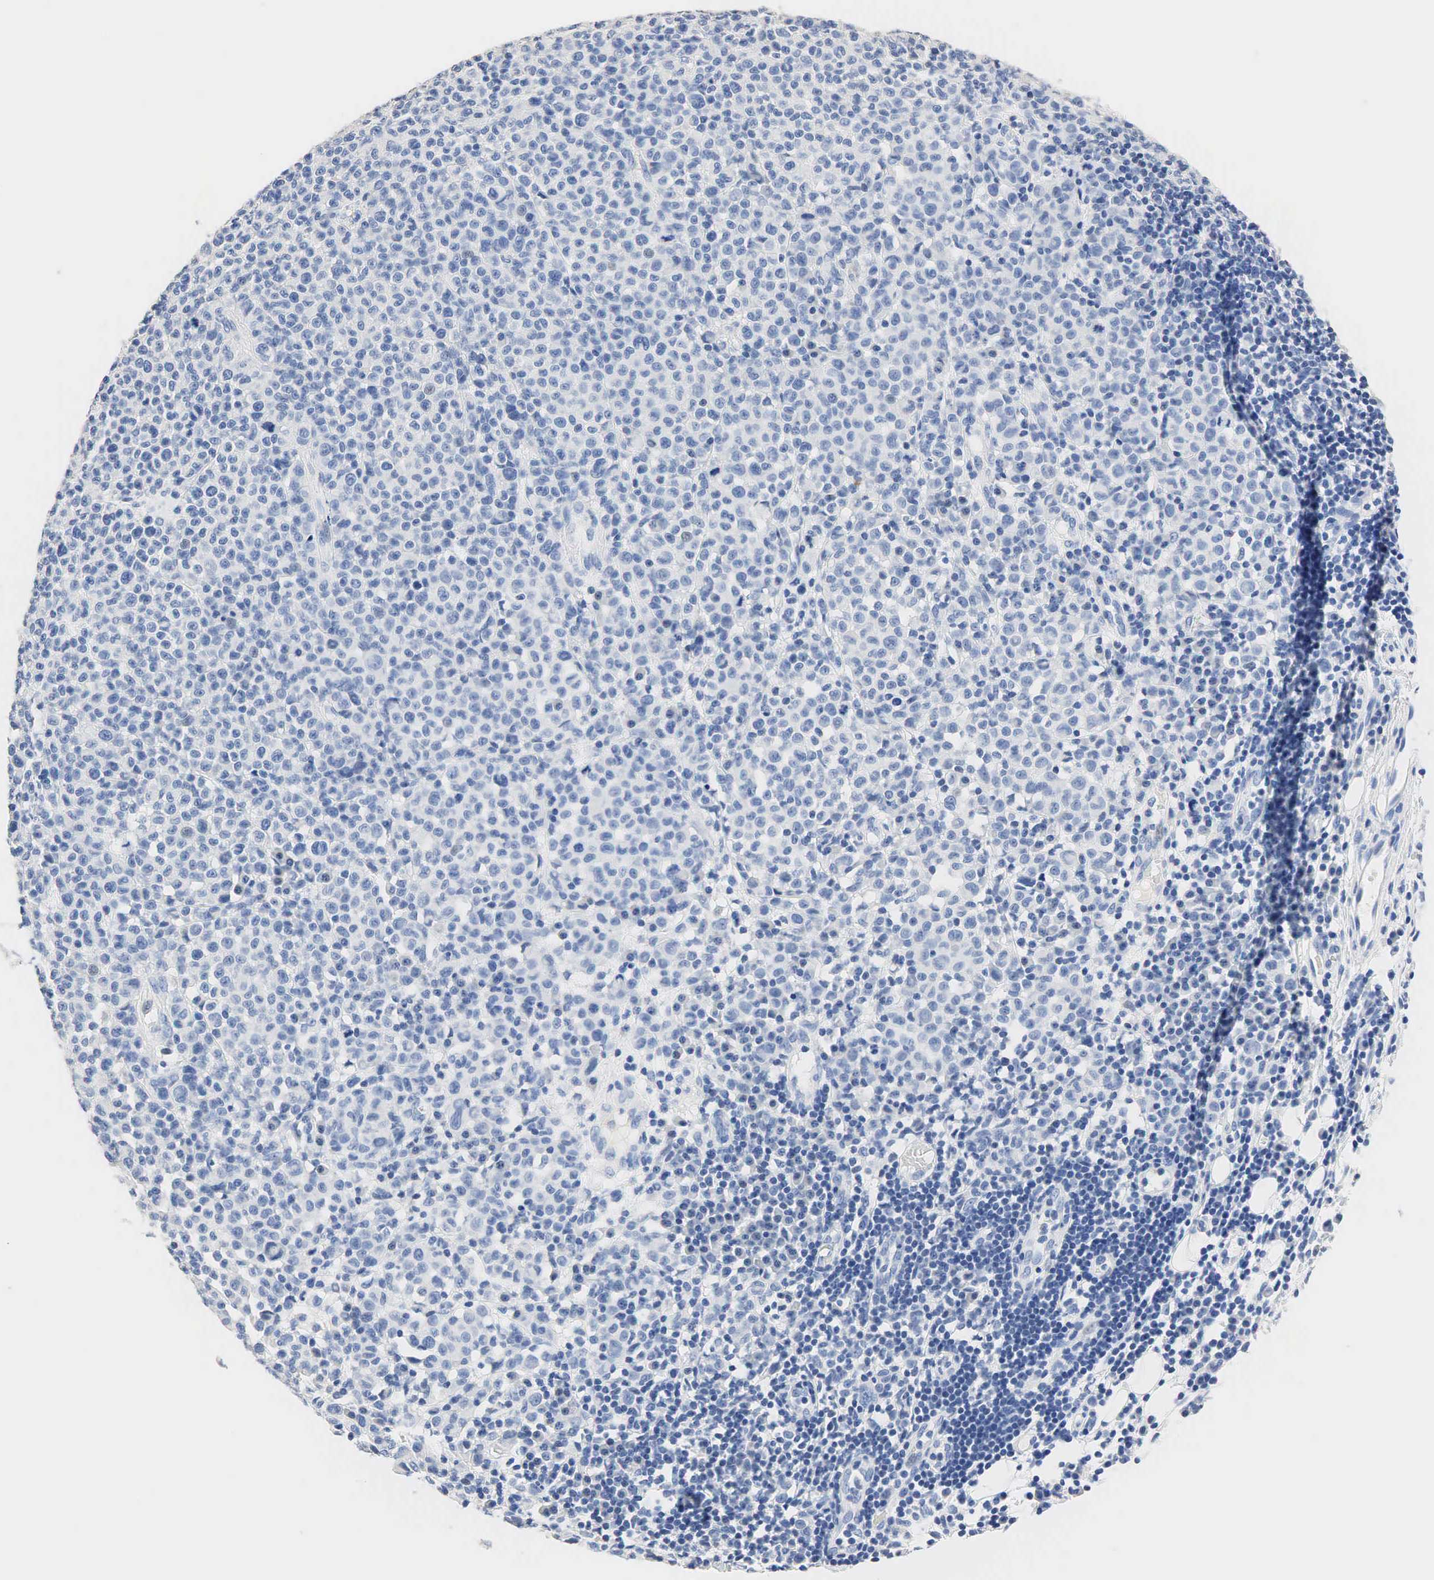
{"staining": {"intensity": "negative", "quantity": "none", "location": "none"}, "tissue": "melanoma", "cell_type": "Tumor cells", "image_type": "cancer", "snomed": [{"axis": "morphology", "description": "Malignant melanoma, Metastatic site"}, {"axis": "topography", "description": "Skin"}], "caption": "DAB (3,3'-diaminobenzidine) immunohistochemical staining of melanoma displays no significant staining in tumor cells.", "gene": "SST", "patient": {"sex": "male", "age": 32}}